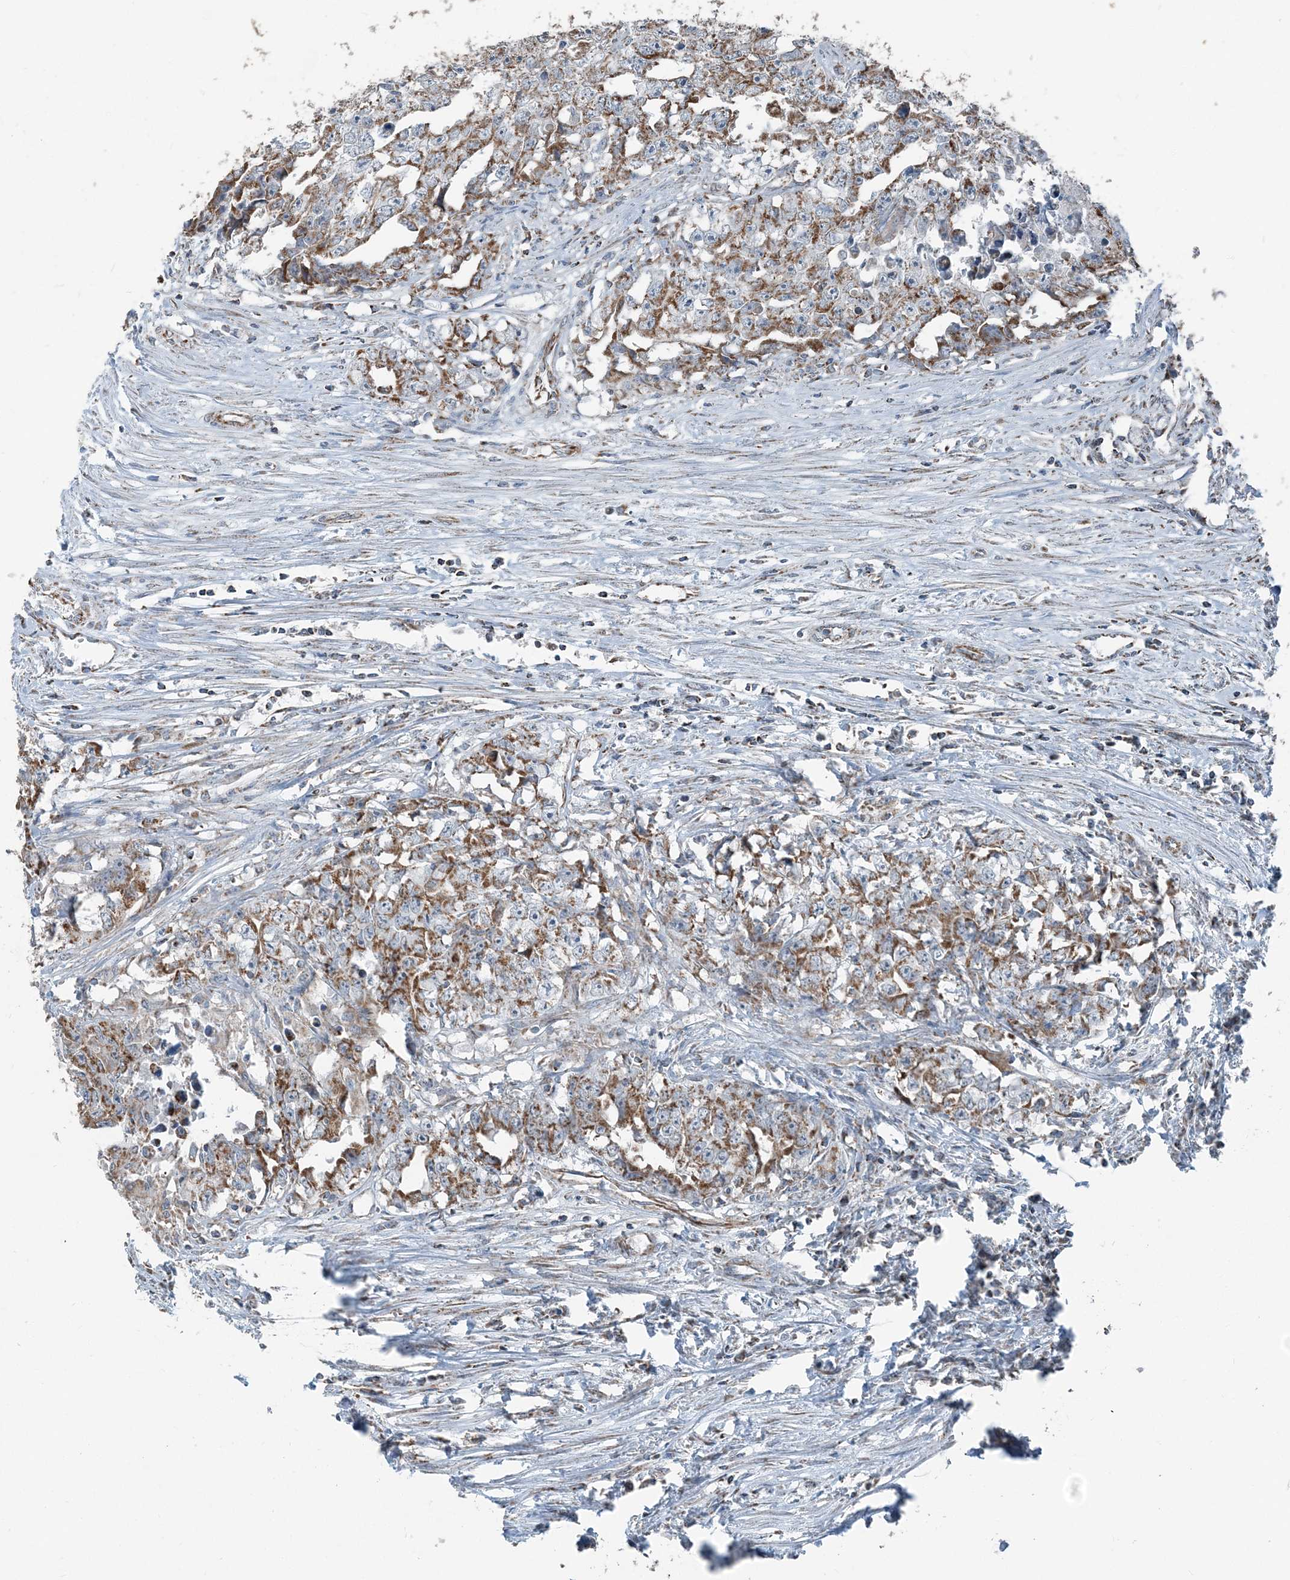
{"staining": {"intensity": "moderate", "quantity": ">75%", "location": "cytoplasmic/membranous"}, "tissue": "testis cancer", "cell_type": "Tumor cells", "image_type": "cancer", "snomed": [{"axis": "morphology", "description": "Seminoma, NOS"}, {"axis": "morphology", "description": "Carcinoma, Embryonal, NOS"}, {"axis": "topography", "description": "Testis"}], "caption": "Tumor cells show moderate cytoplasmic/membranous positivity in approximately >75% of cells in testis cancer (seminoma).", "gene": "SUCLG1", "patient": {"sex": "male", "age": 43}}